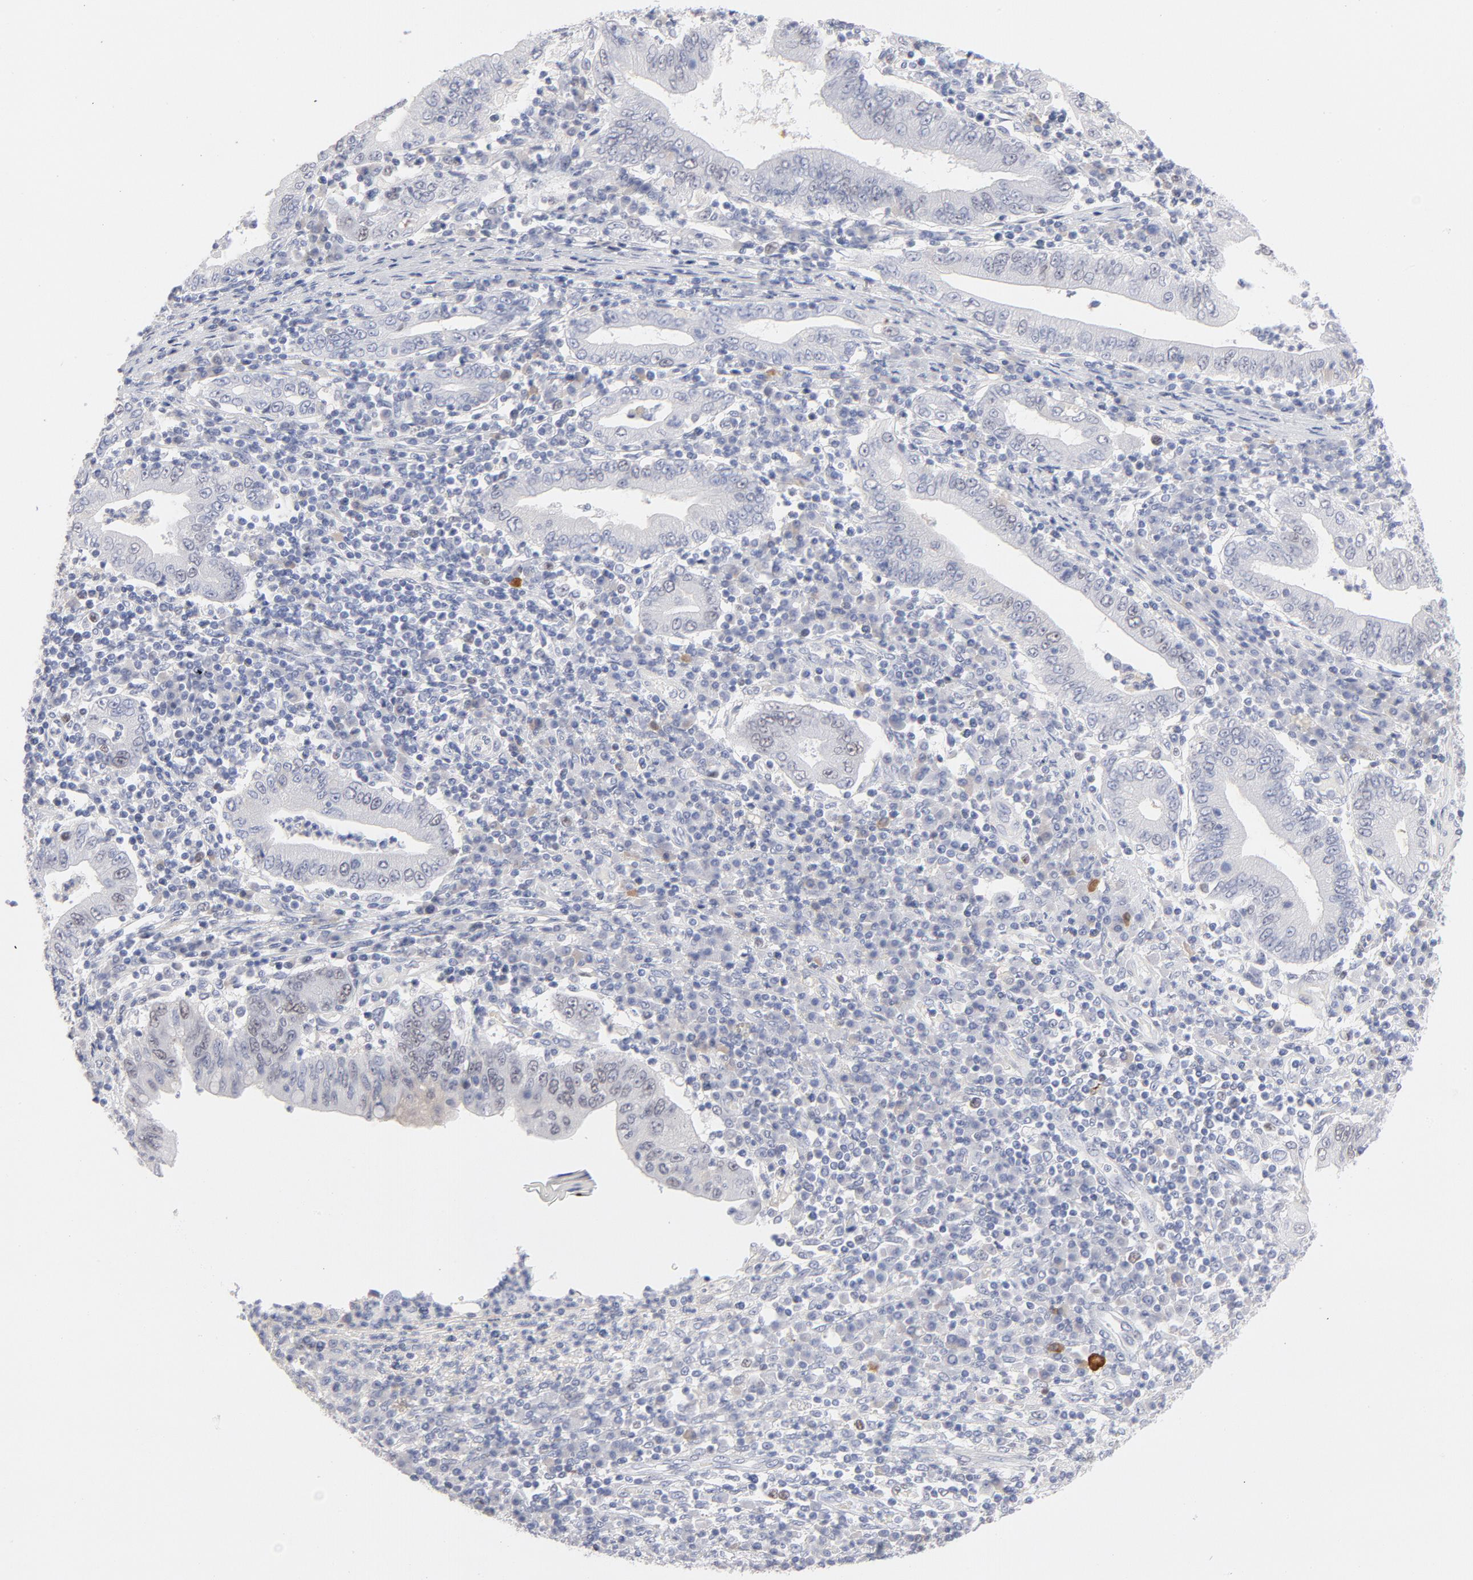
{"staining": {"intensity": "negative", "quantity": "none", "location": "none"}, "tissue": "stomach cancer", "cell_type": "Tumor cells", "image_type": "cancer", "snomed": [{"axis": "morphology", "description": "Normal tissue, NOS"}, {"axis": "morphology", "description": "Adenocarcinoma, NOS"}, {"axis": "topography", "description": "Esophagus"}, {"axis": "topography", "description": "Stomach, upper"}, {"axis": "topography", "description": "Peripheral nerve tissue"}], "caption": "Immunohistochemistry micrograph of neoplastic tissue: human stomach cancer stained with DAB demonstrates no significant protein positivity in tumor cells.", "gene": "MCM7", "patient": {"sex": "male", "age": 62}}